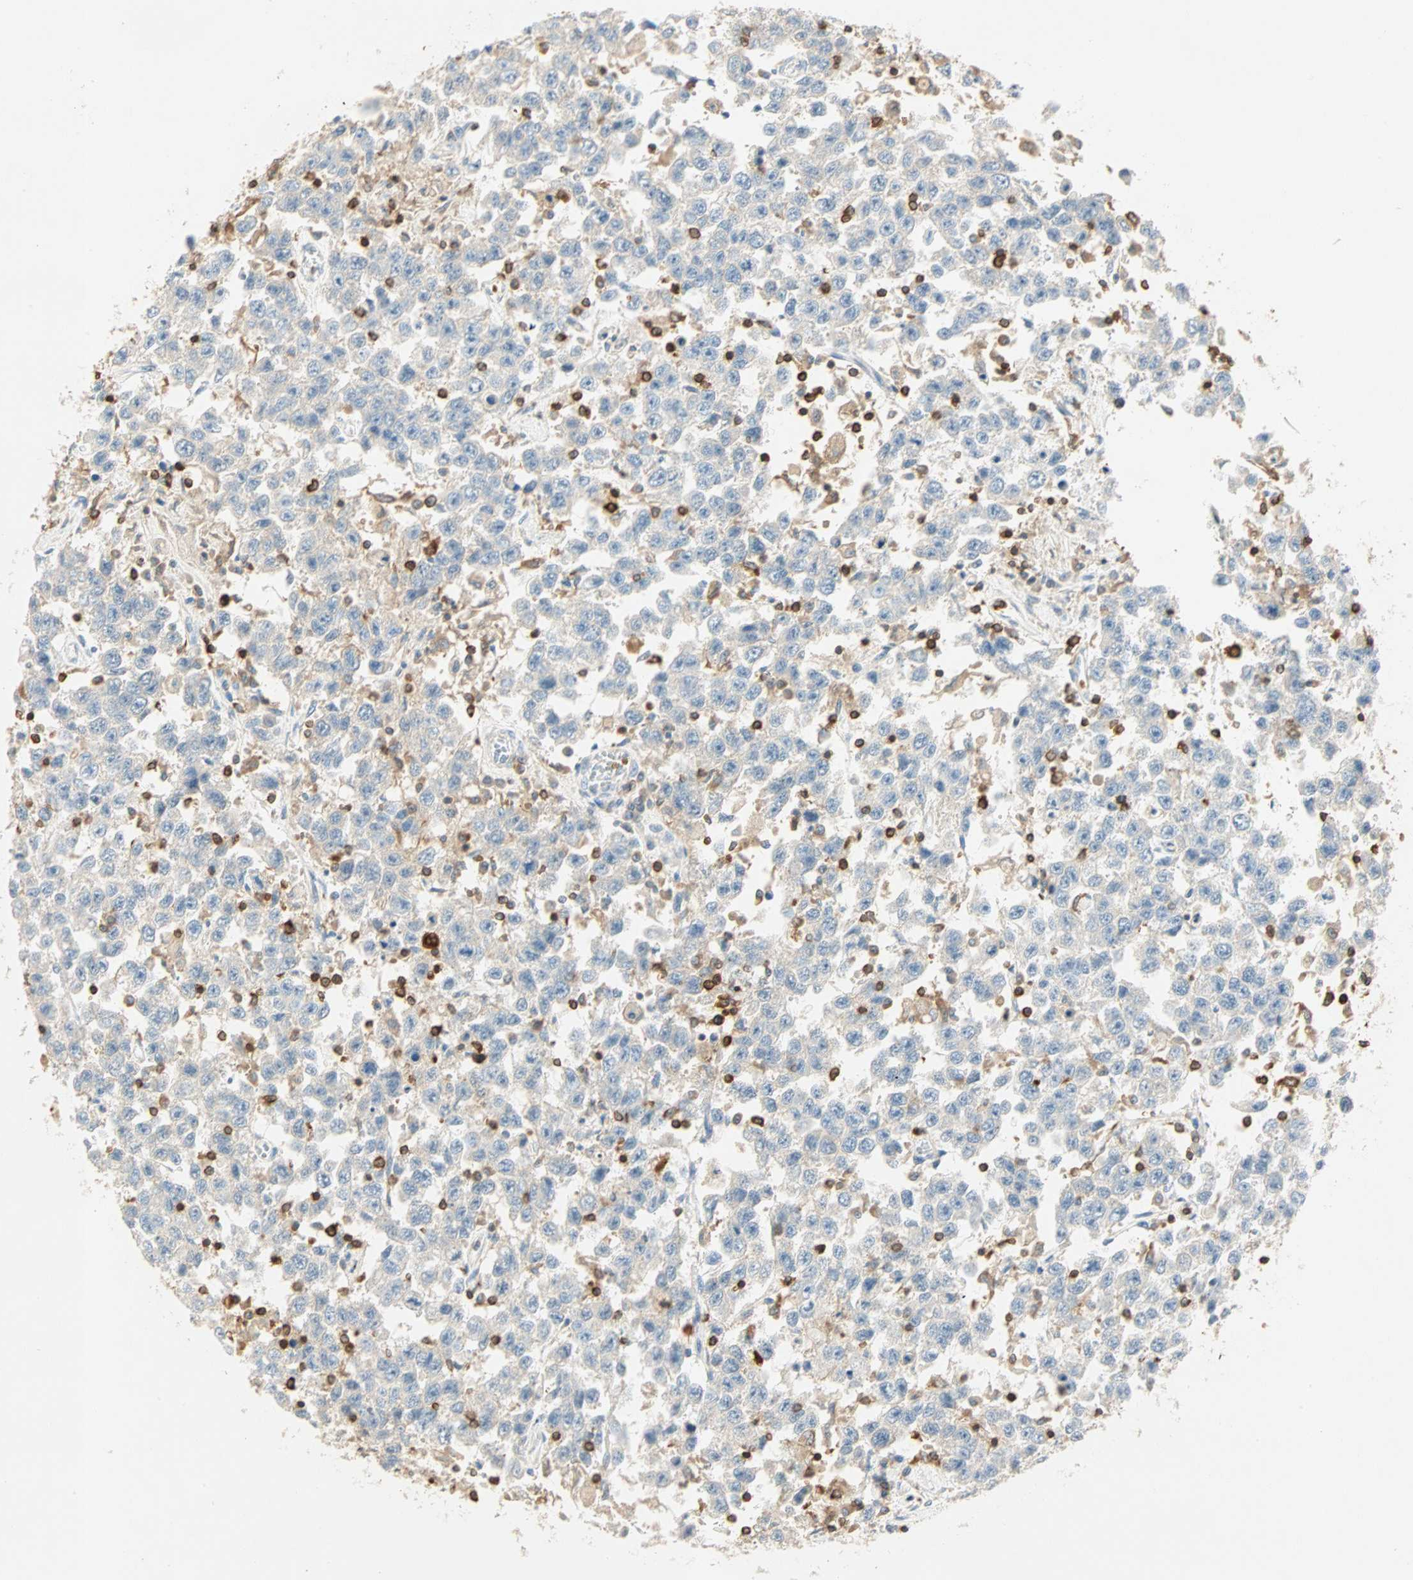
{"staining": {"intensity": "negative", "quantity": "none", "location": "none"}, "tissue": "testis cancer", "cell_type": "Tumor cells", "image_type": "cancer", "snomed": [{"axis": "morphology", "description": "Seminoma, NOS"}, {"axis": "topography", "description": "Testis"}], "caption": "Photomicrograph shows no protein expression in tumor cells of seminoma (testis) tissue.", "gene": "FMNL1", "patient": {"sex": "male", "age": 41}}